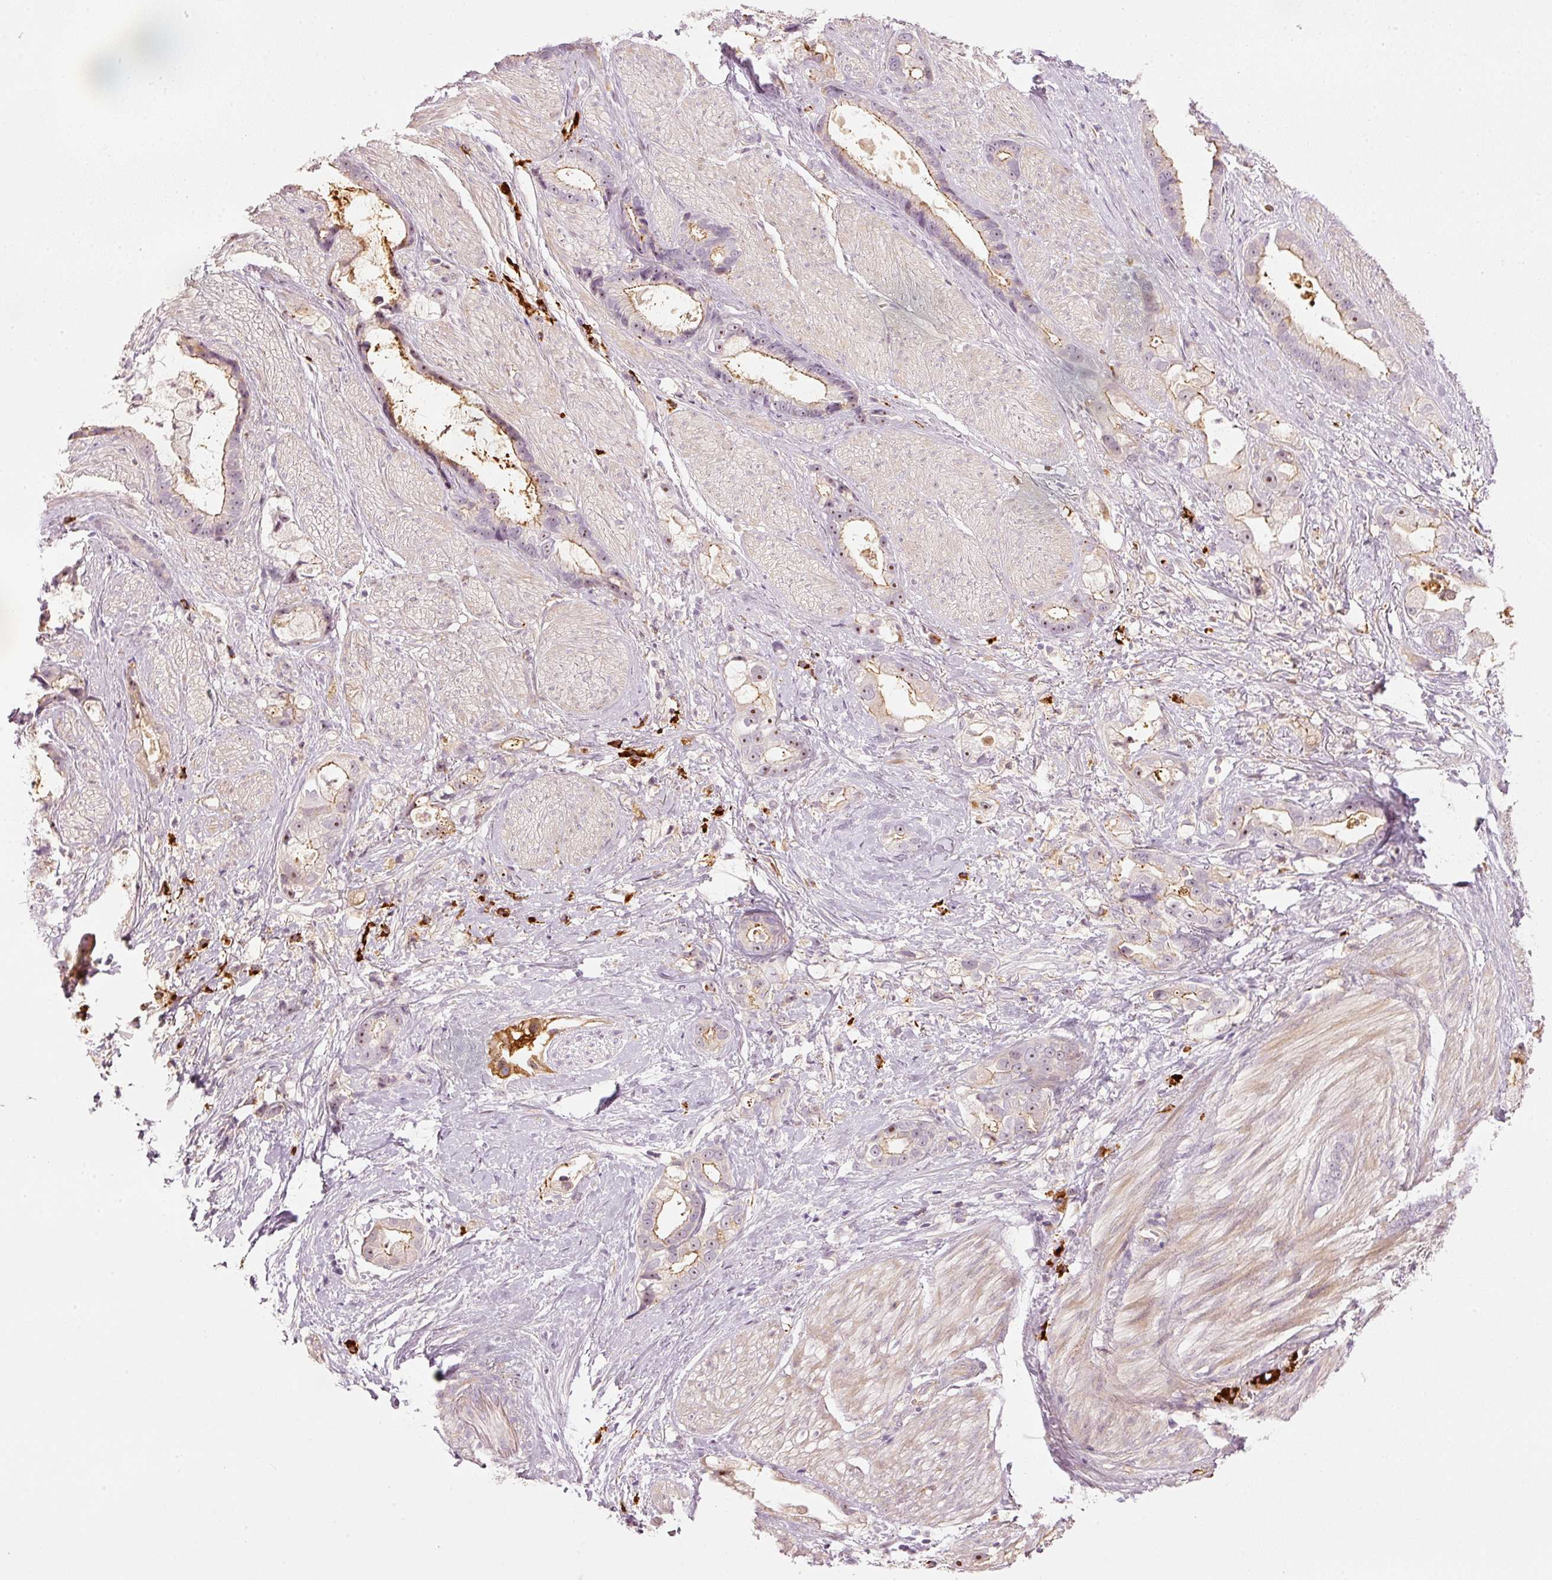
{"staining": {"intensity": "moderate", "quantity": "25%-75%", "location": "cytoplasmic/membranous"}, "tissue": "stomach cancer", "cell_type": "Tumor cells", "image_type": "cancer", "snomed": [{"axis": "morphology", "description": "Adenocarcinoma, NOS"}, {"axis": "topography", "description": "Stomach"}], "caption": "Immunohistochemistry histopathology image of neoplastic tissue: human stomach adenocarcinoma stained using IHC displays medium levels of moderate protein expression localized specifically in the cytoplasmic/membranous of tumor cells, appearing as a cytoplasmic/membranous brown color.", "gene": "VCAM1", "patient": {"sex": "male", "age": 55}}